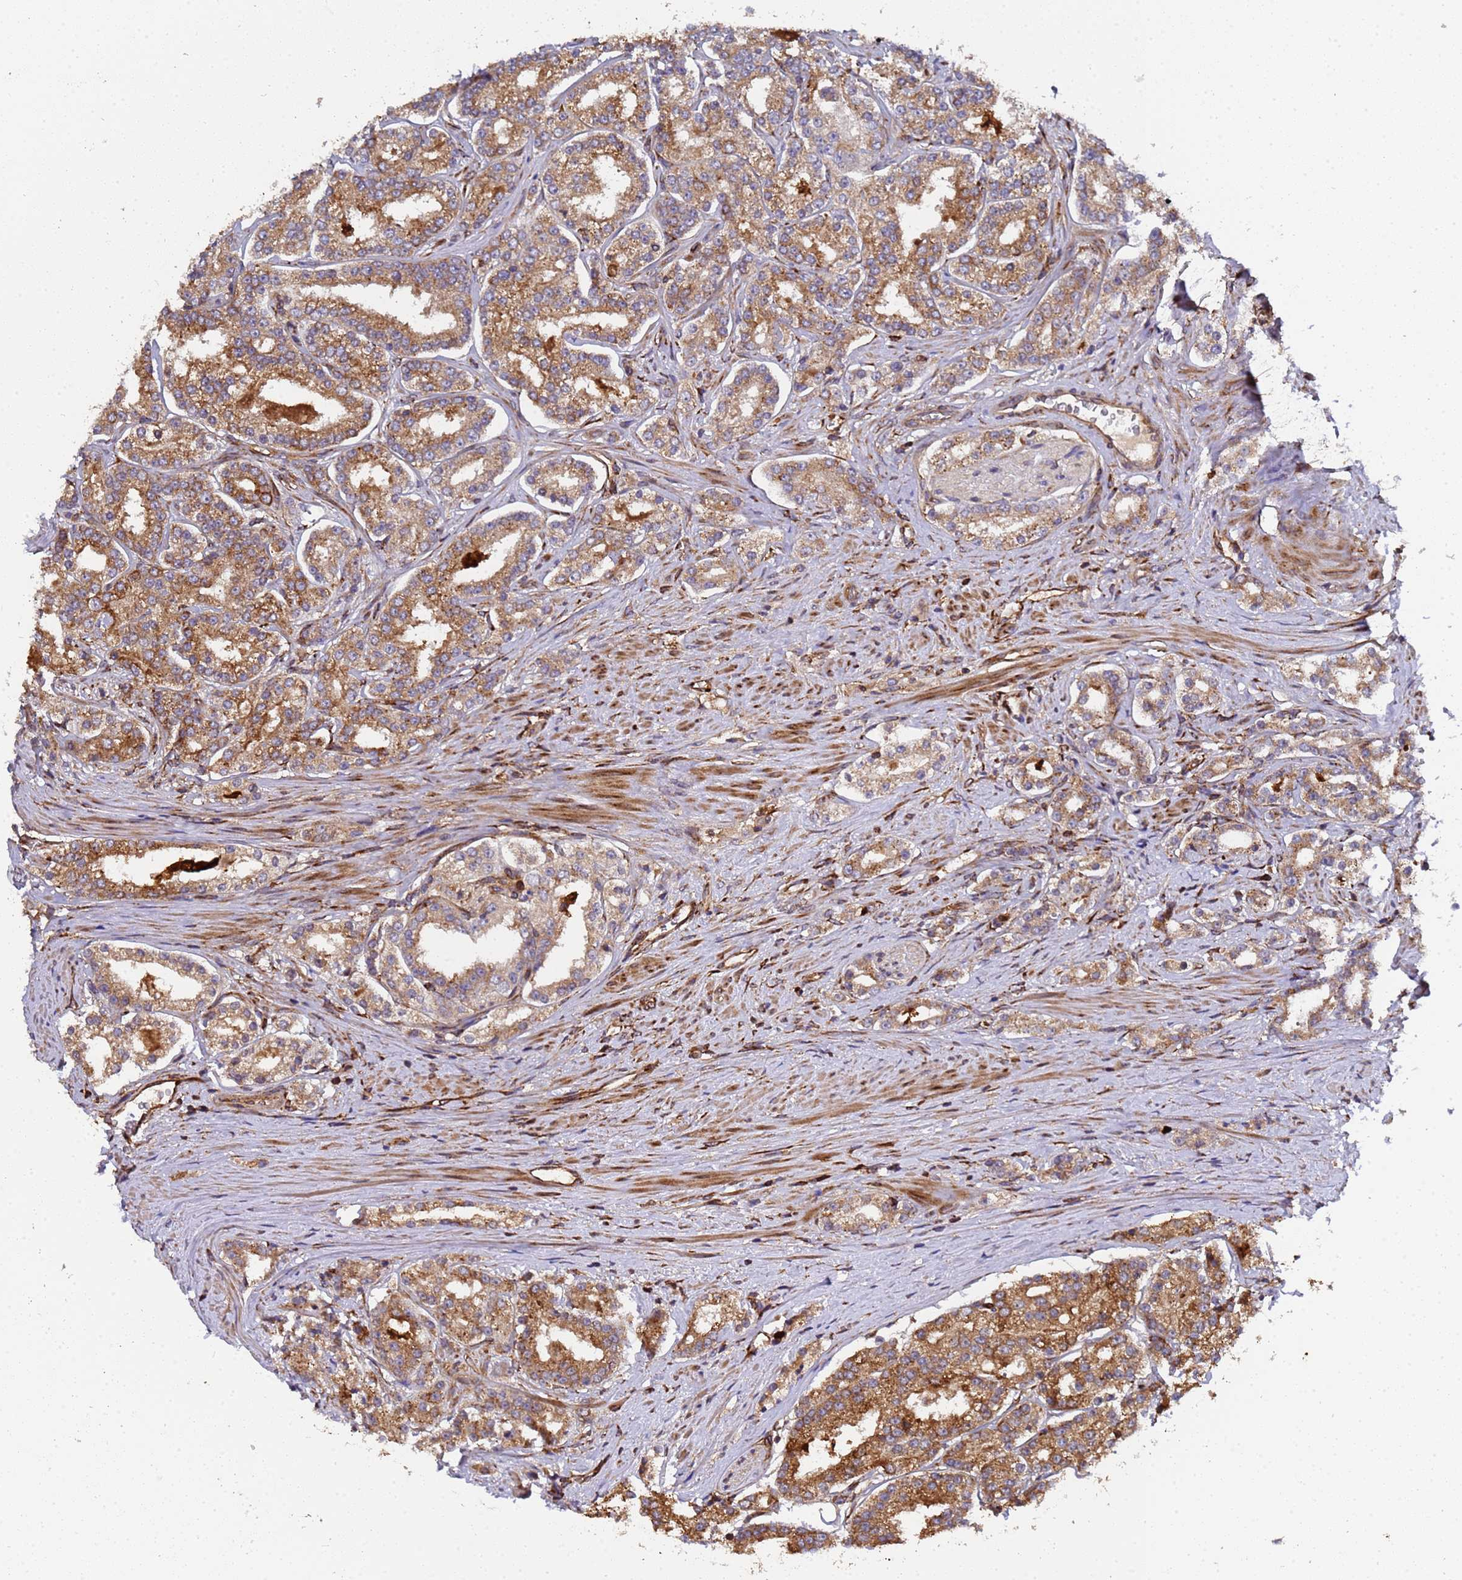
{"staining": {"intensity": "moderate", "quantity": ">75%", "location": "cytoplasmic/membranous"}, "tissue": "prostate cancer", "cell_type": "Tumor cells", "image_type": "cancer", "snomed": [{"axis": "morphology", "description": "Normal tissue, NOS"}, {"axis": "morphology", "description": "Adenocarcinoma, High grade"}, {"axis": "topography", "description": "Prostate"}], "caption": "High-grade adenocarcinoma (prostate) tissue reveals moderate cytoplasmic/membranous positivity in about >75% of tumor cells (DAB = brown stain, brightfield microscopy at high magnification).", "gene": "MOCS1", "patient": {"sex": "male", "age": 83}}